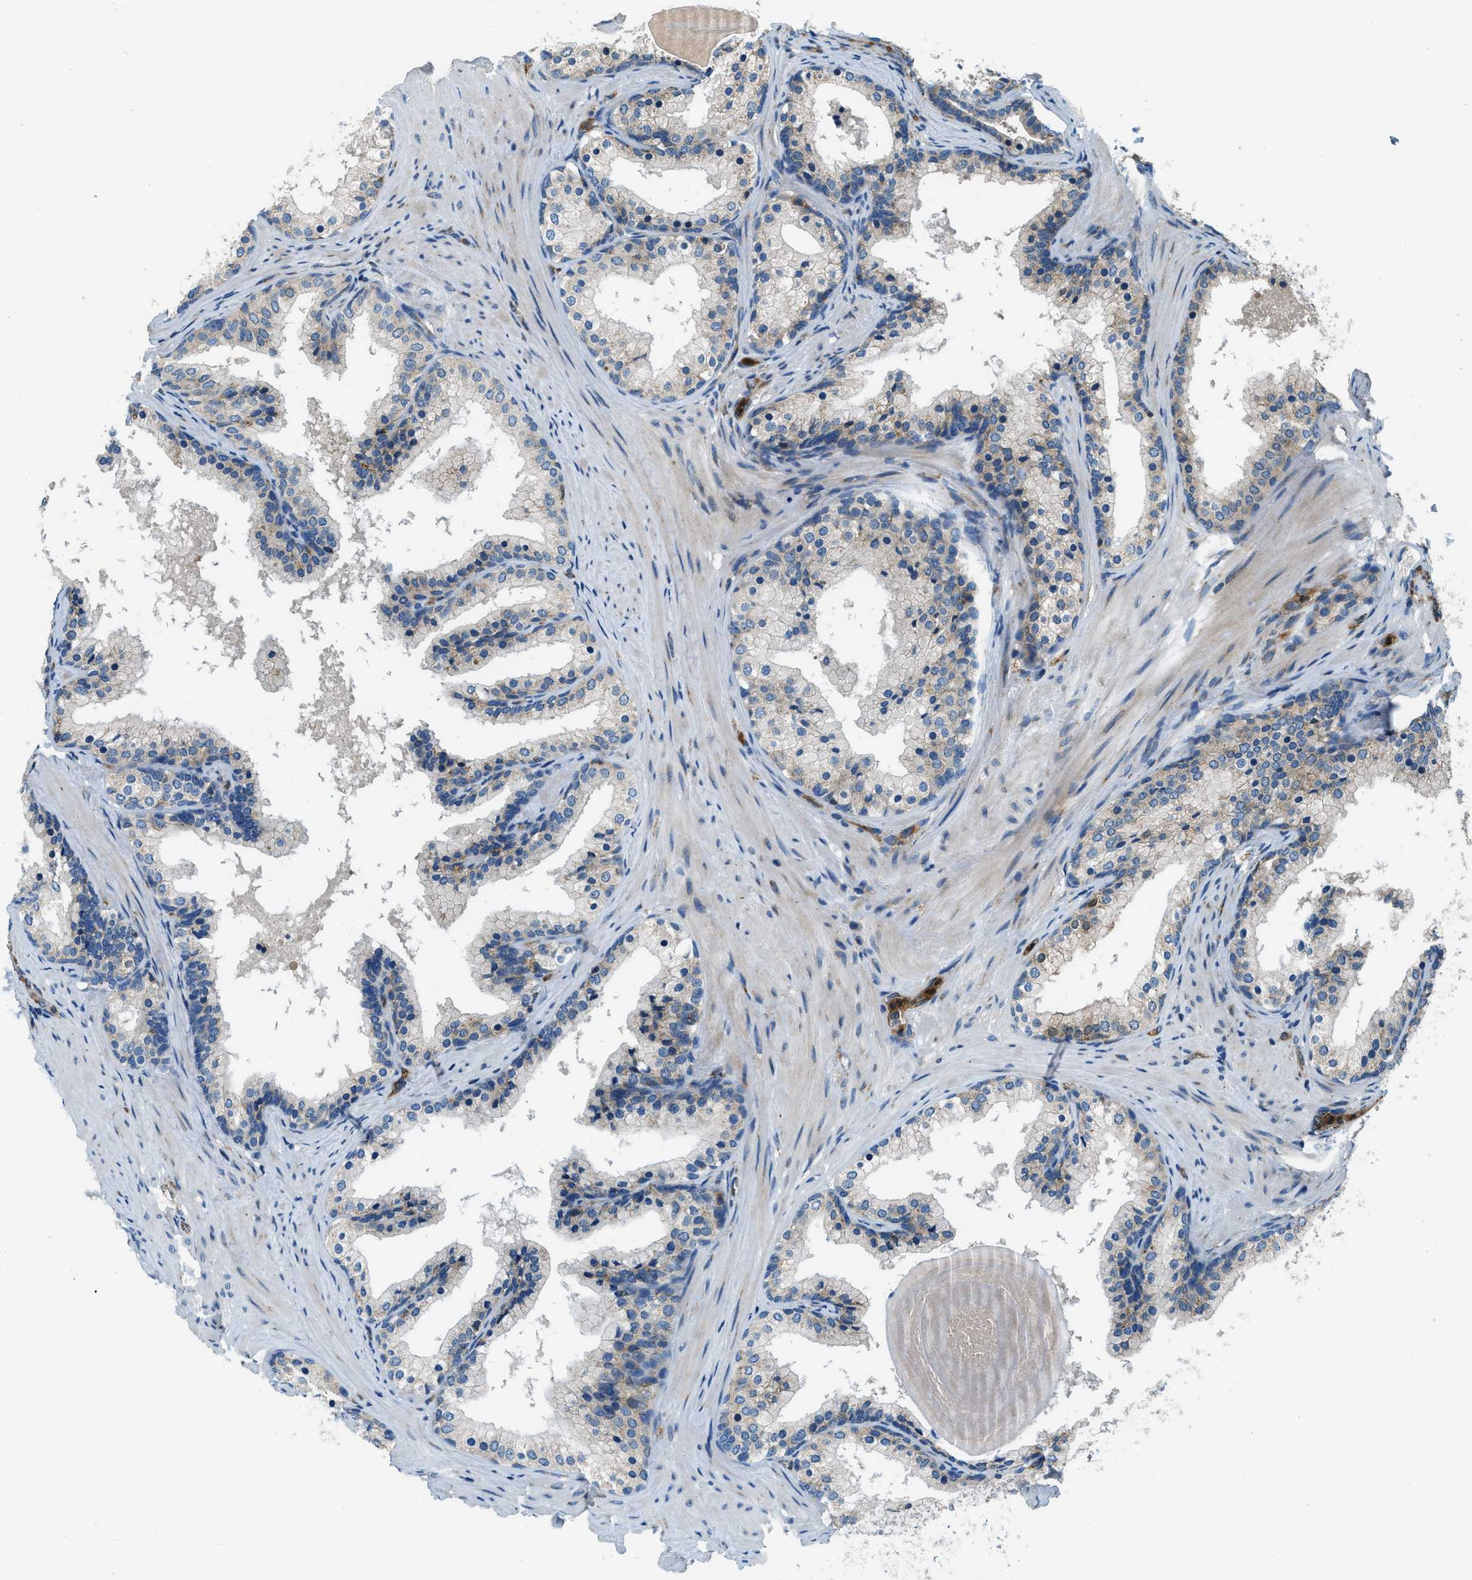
{"staining": {"intensity": "weak", "quantity": "<25%", "location": "cytoplasmic/membranous"}, "tissue": "prostate cancer", "cell_type": "Tumor cells", "image_type": "cancer", "snomed": [{"axis": "morphology", "description": "Adenocarcinoma, Low grade"}, {"axis": "topography", "description": "Prostate"}], "caption": "High power microscopy histopathology image of an immunohistochemistry histopathology image of low-grade adenocarcinoma (prostate), revealing no significant staining in tumor cells.", "gene": "GIMAP8", "patient": {"sex": "male", "age": 69}}